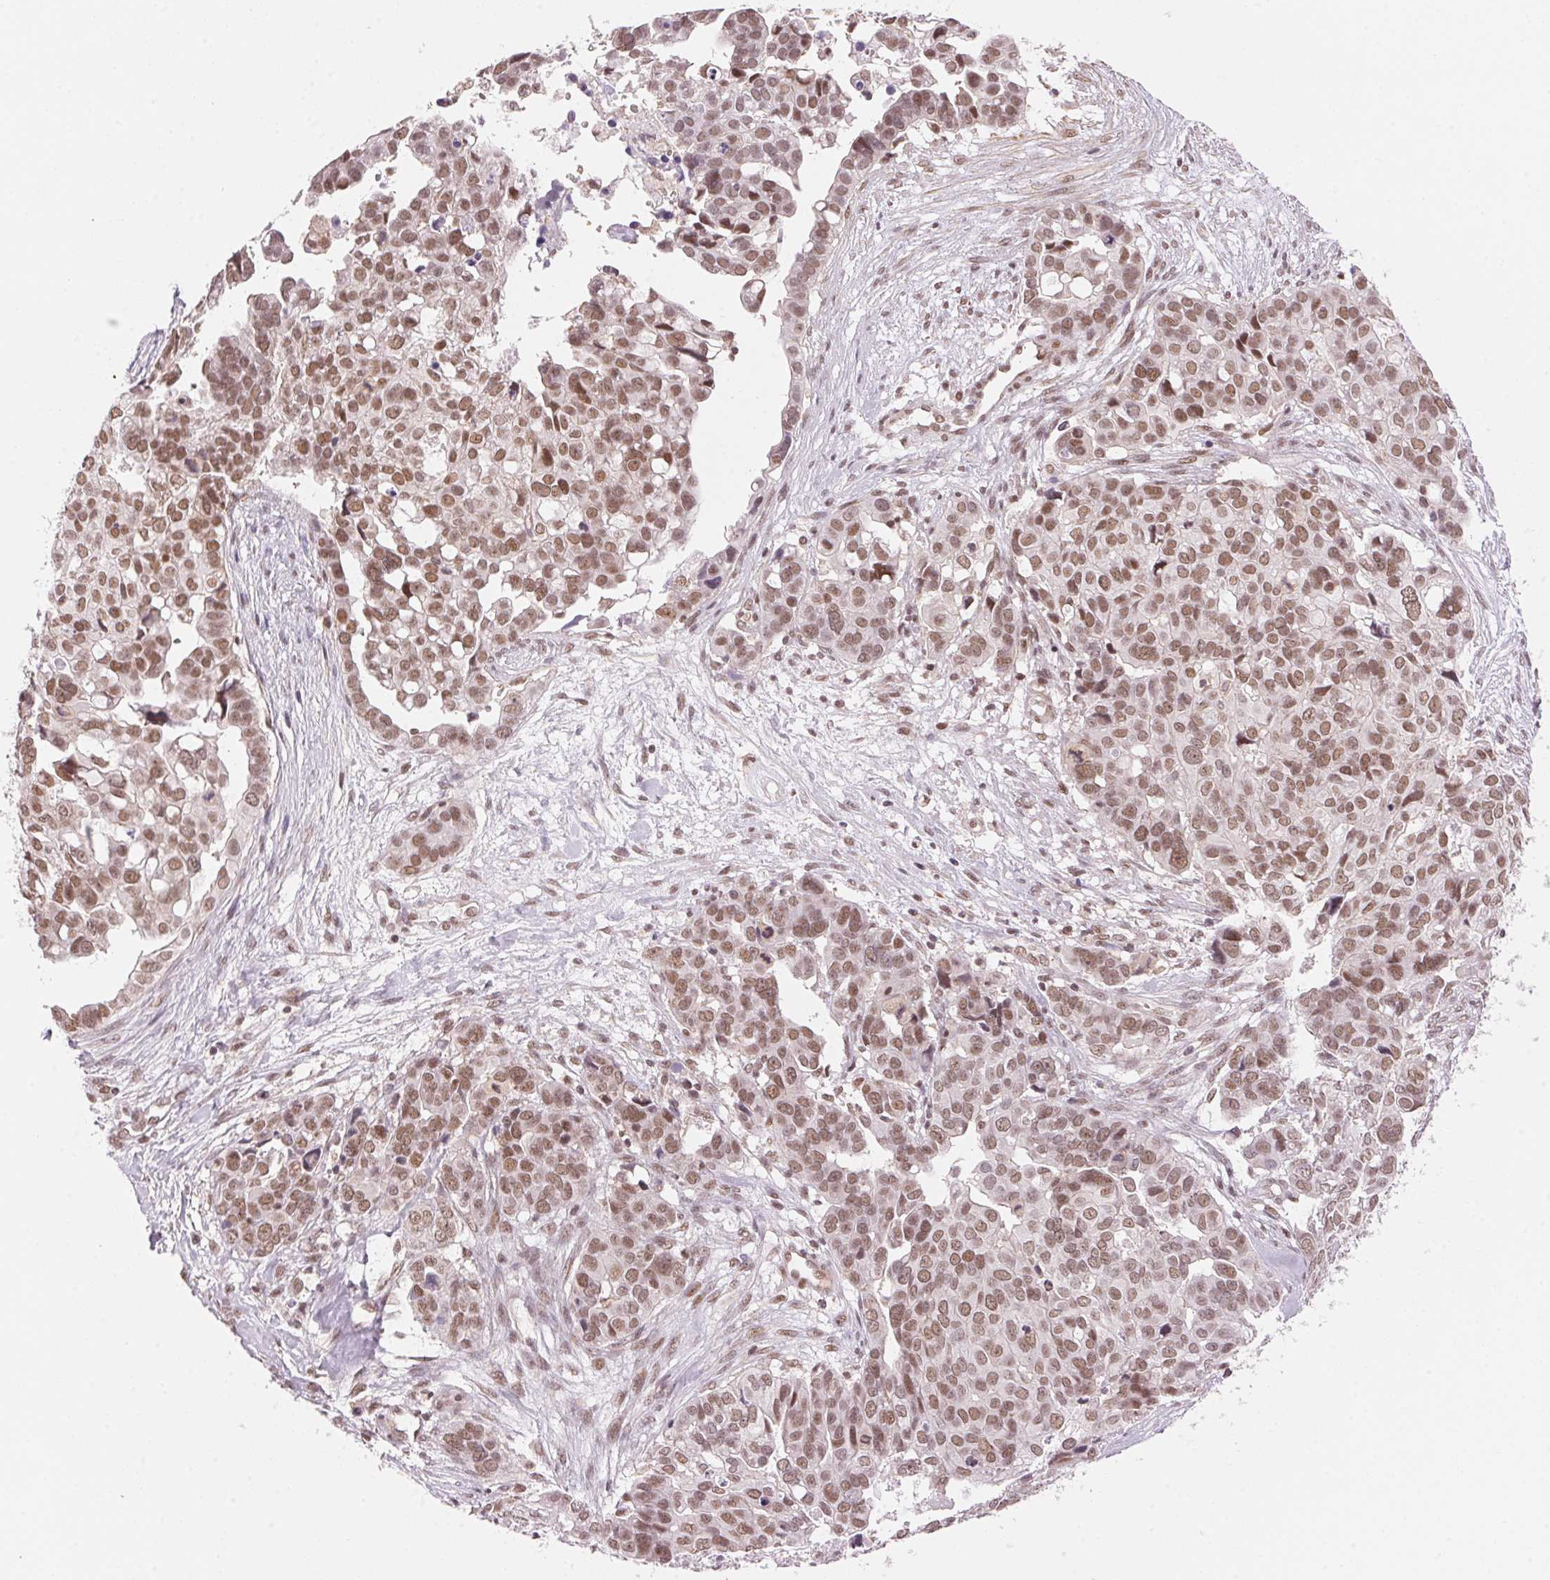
{"staining": {"intensity": "moderate", "quantity": ">75%", "location": "nuclear"}, "tissue": "ovarian cancer", "cell_type": "Tumor cells", "image_type": "cancer", "snomed": [{"axis": "morphology", "description": "Carcinoma, endometroid"}, {"axis": "topography", "description": "Ovary"}], "caption": "Ovarian cancer stained for a protein (brown) demonstrates moderate nuclear positive staining in about >75% of tumor cells.", "gene": "HNRNPDL", "patient": {"sex": "female", "age": 78}}